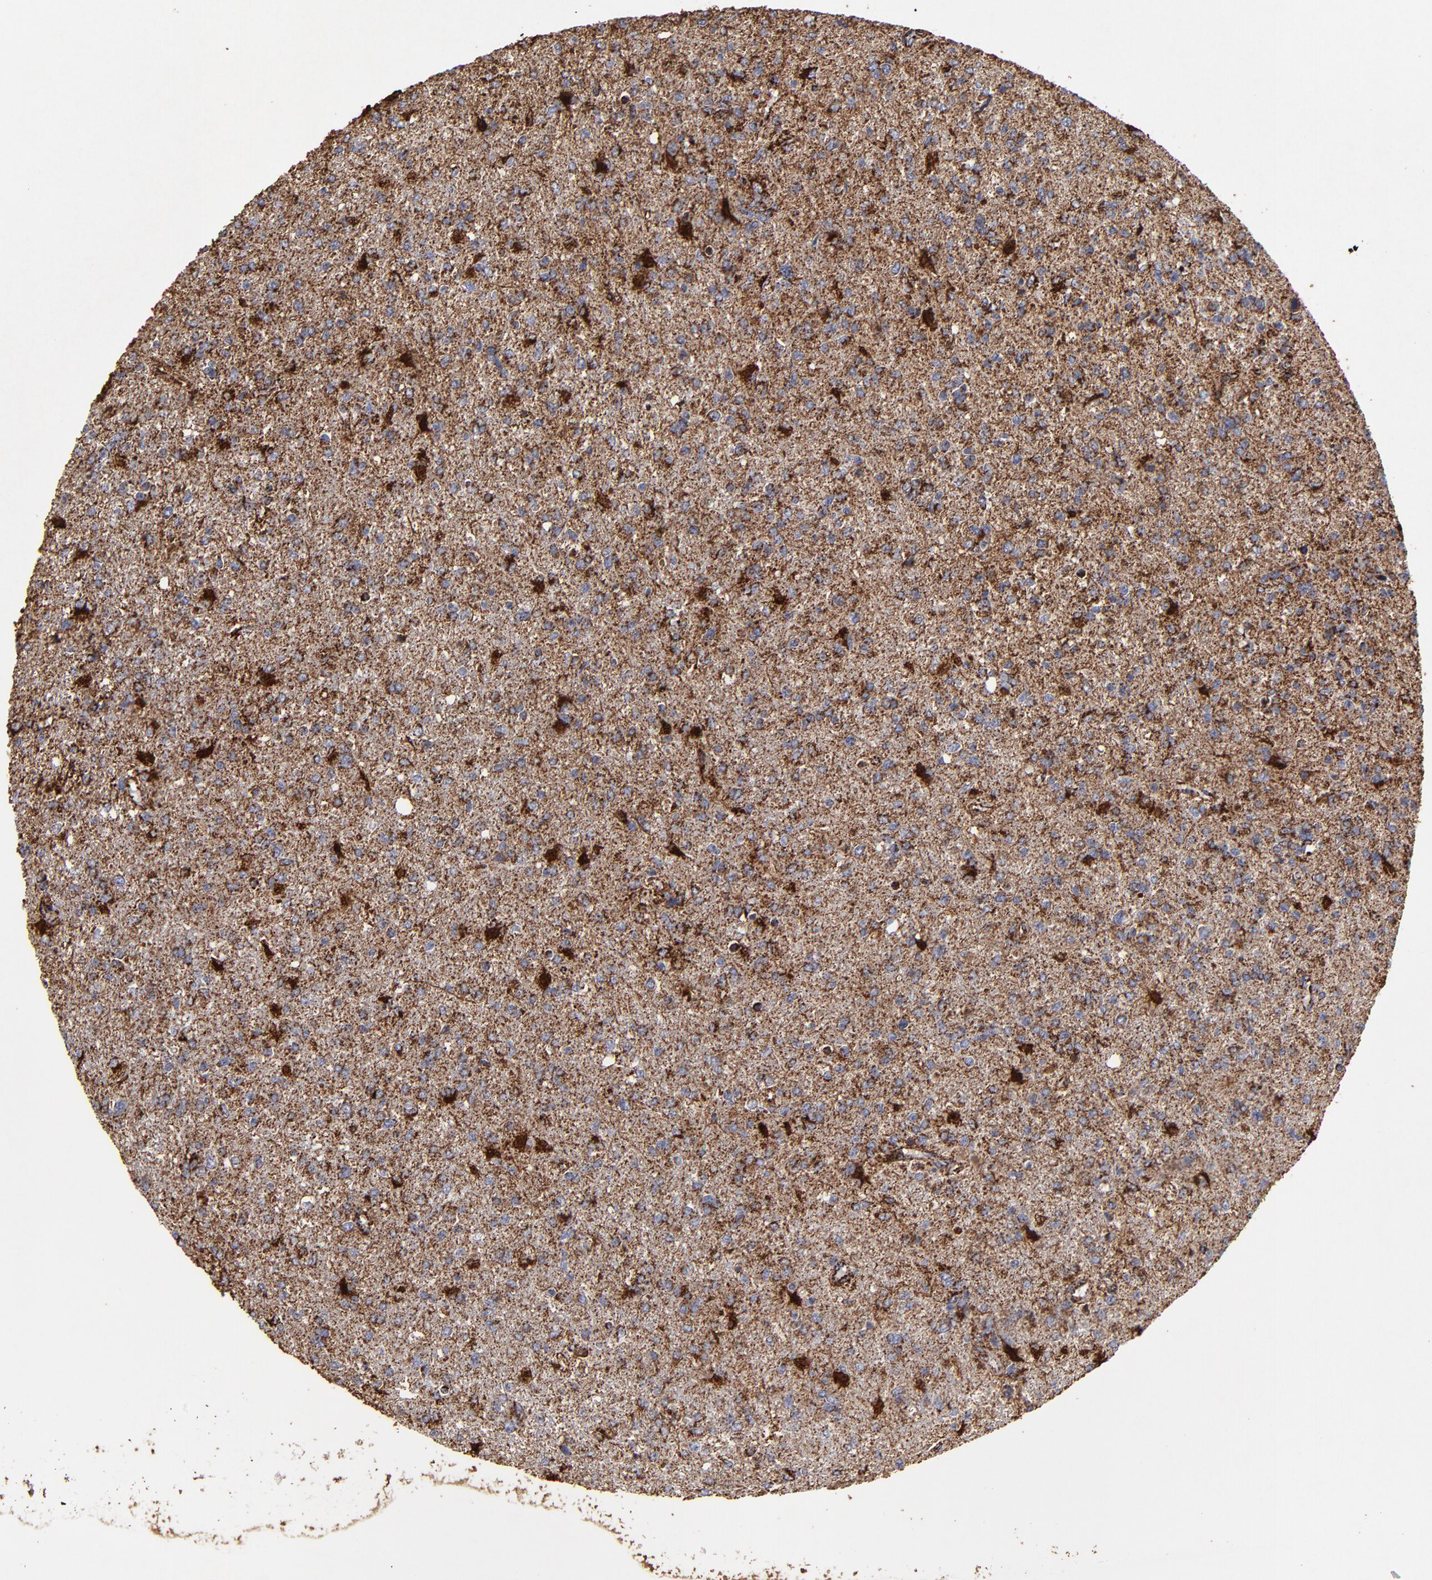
{"staining": {"intensity": "strong", "quantity": ">75%", "location": "cytoplasmic/membranous"}, "tissue": "glioma", "cell_type": "Tumor cells", "image_type": "cancer", "snomed": [{"axis": "morphology", "description": "Glioma, malignant, High grade"}, {"axis": "topography", "description": "Cerebral cortex"}], "caption": "A brown stain labels strong cytoplasmic/membranous staining of a protein in human malignant glioma (high-grade) tumor cells.", "gene": "SOD2", "patient": {"sex": "male", "age": 76}}